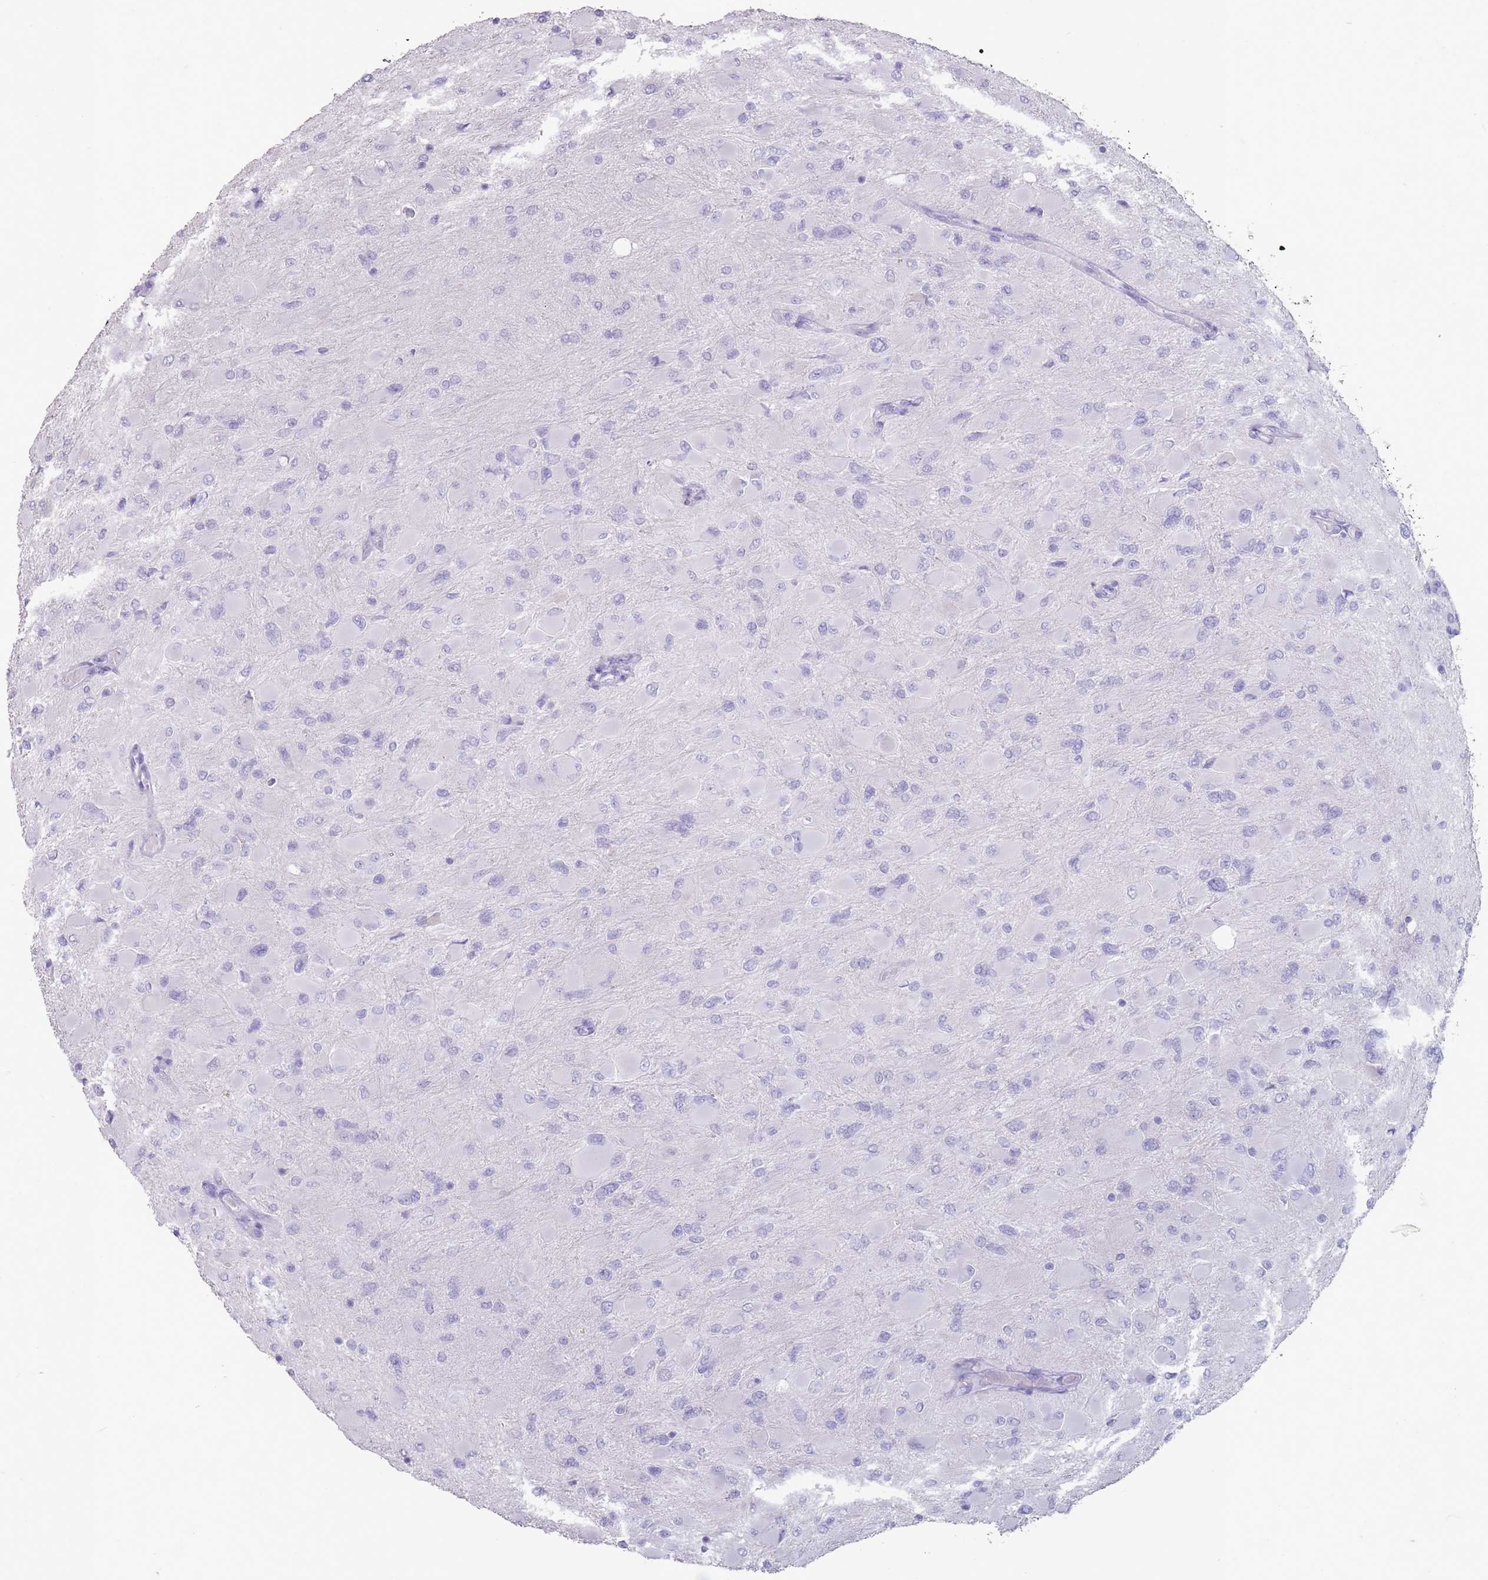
{"staining": {"intensity": "negative", "quantity": "none", "location": "none"}, "tissue": "glioma", "cell_type": "Tumor cells", "image_type": "cancer", "snomed": [{"axis": "morphology", "description": "Glioma, malignant, High grade"}, {"axis": "topography", "description": "Cerebral cortex"}], "caption": "A photomicrograph of human malignant glioma (high-grade) is negative for staining in tumor cells.", "gene": "RHBG", "patient": {"sex": "female", "age": 36}}